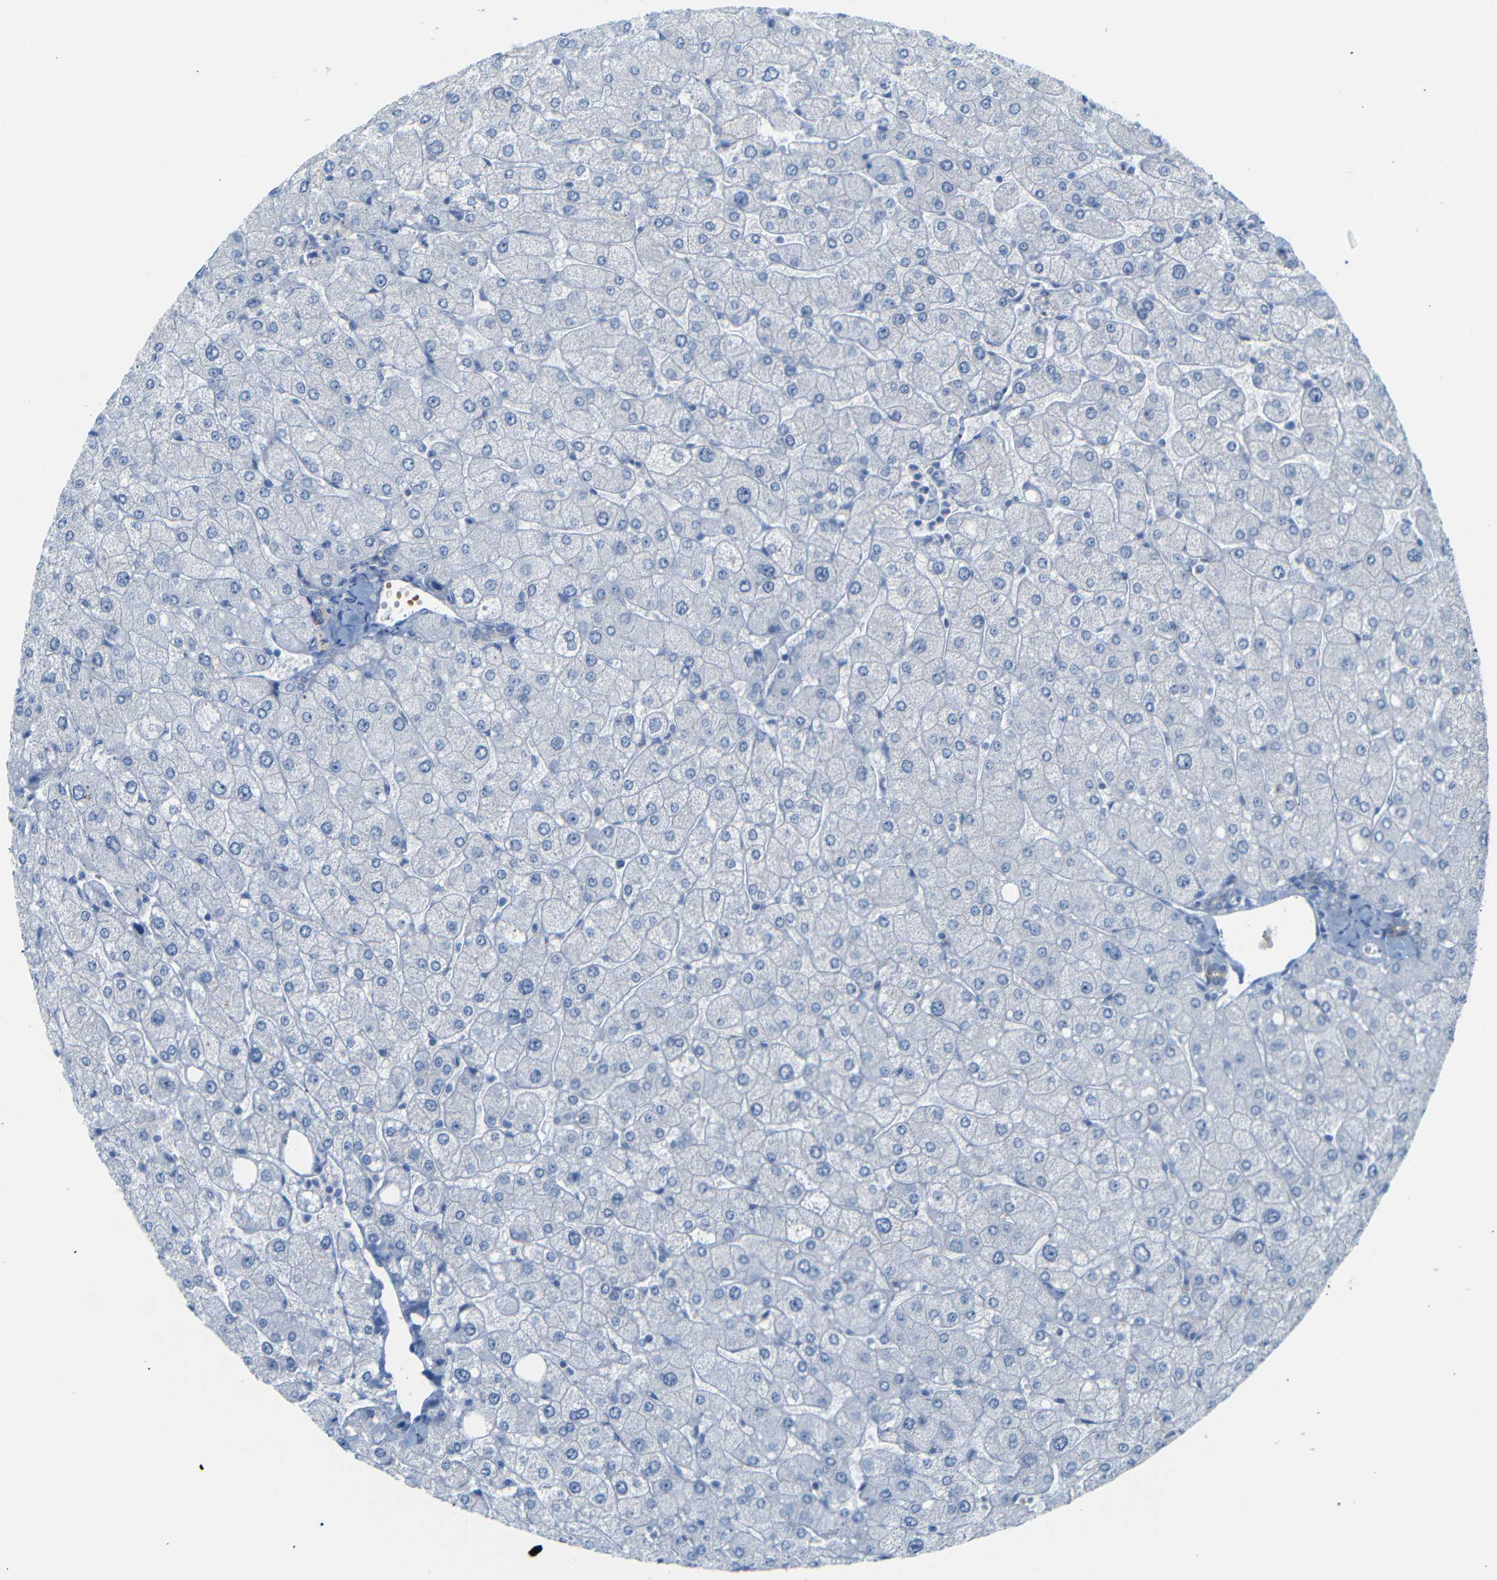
{"staining": {"intensity": "negative", "quantity": "none", "location": "none"}, "tissue": "liver", "cell_type": "Cholangiocytes", "image_type": "normal", "snomed": [{"axis": "morphology", "description": "Normal tissue, NOS"}, {"axis": "topography", "description": "Liver"}], "caption": "High power microscopy histopathology image of an immunohistochemistry (IHC) image of unremarkable liver, revealing no significant positivity in cholangiocytes. (Immunohistochemistry, brightfield microscopy, high magnification).", "gene": "DYNAP", "patient": {"sex": "male", "age": 55}}